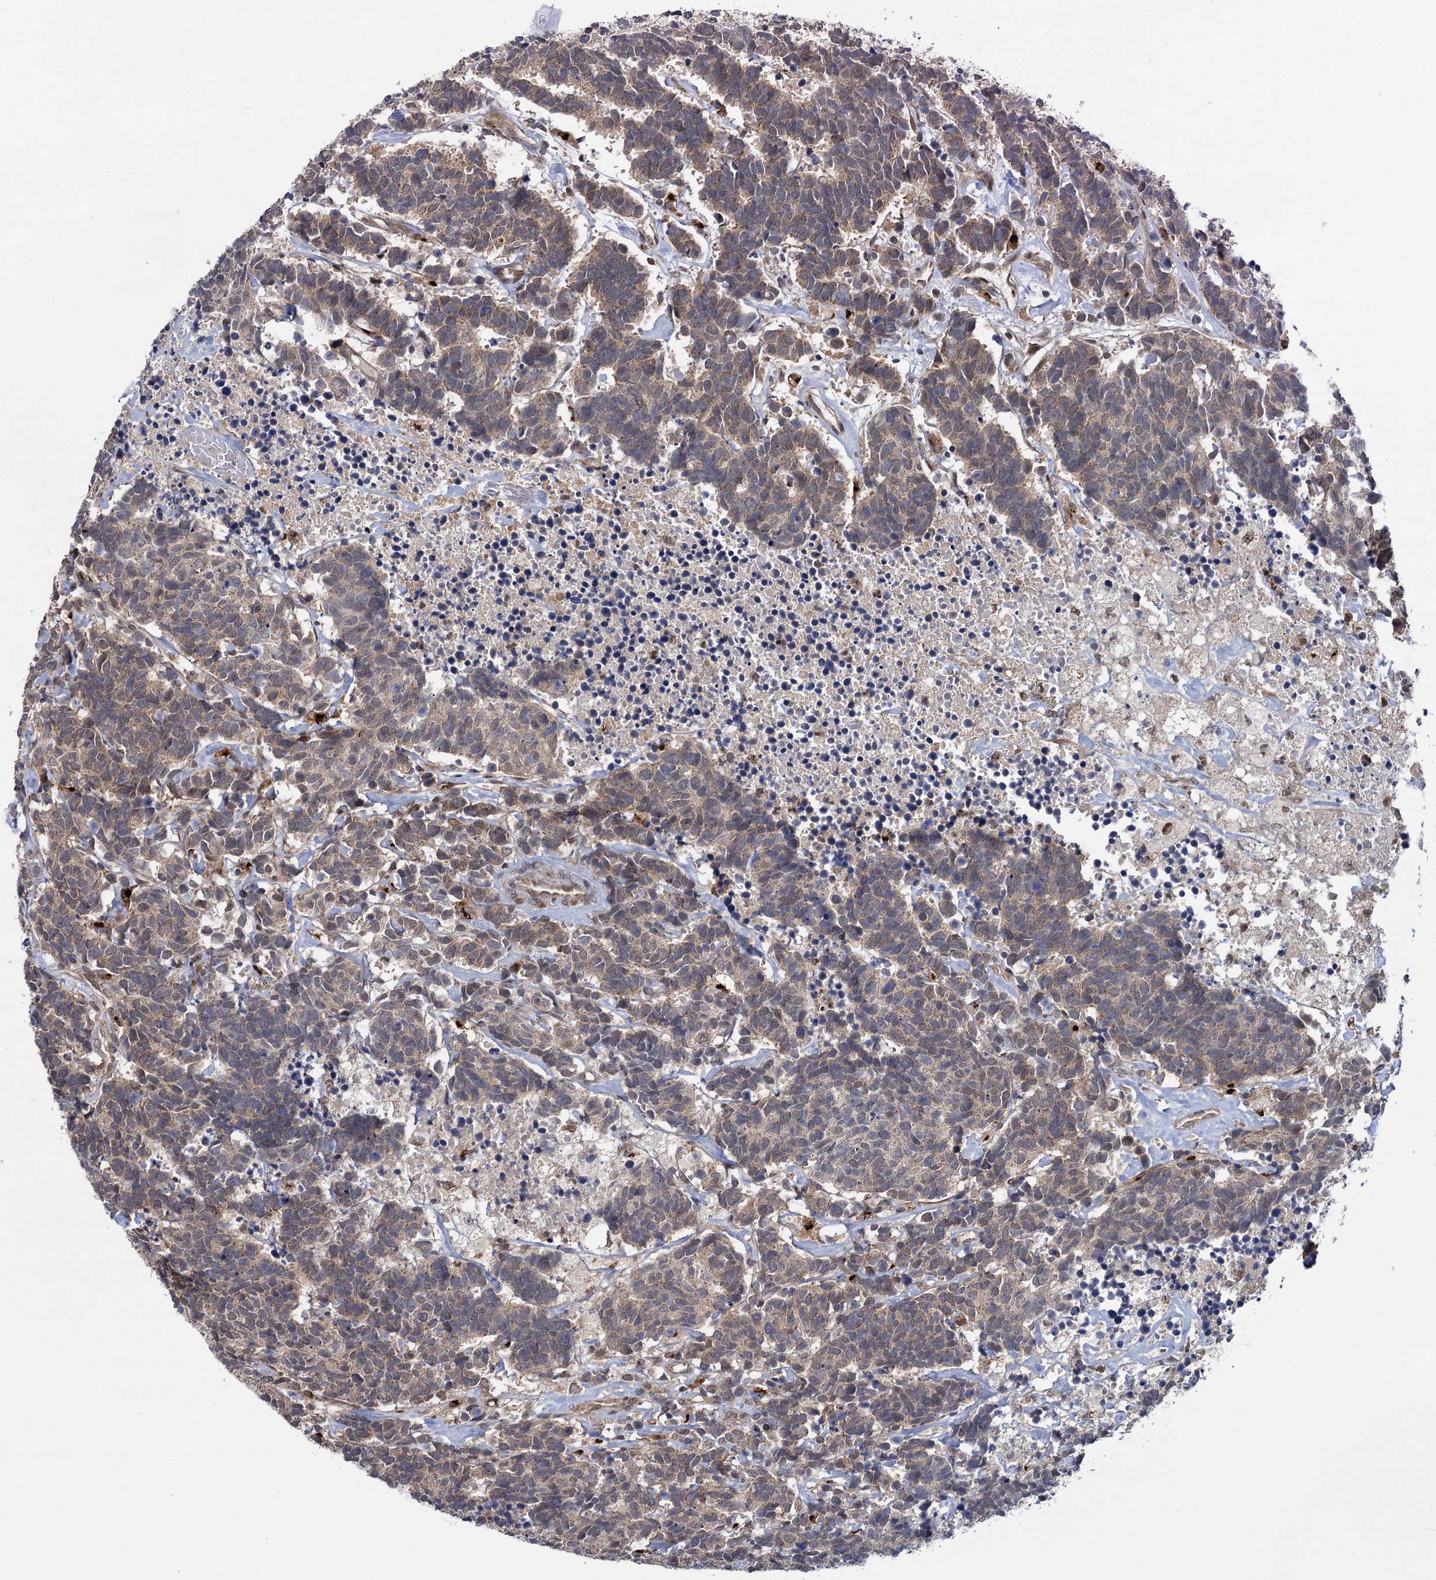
{"staining": {"intensity": "weak", "quantity": "25%-75%", "location": "cytoplasmic/membranous"}, "tissue": "carcinoid", "cell_type": "Tumor cells", "image_type": "cancer", "snomed": [{"axis": "morphology", "description": "Carcinoma, NOS"}, {"axis": "morphology", "description": "Carcinoid, malignant, NOS"}, {"axis": "topography", "description": "Urinary bladder"}], "caption": "Weak cytoplasmic/membranous expression is appreciated in approximately 25%-75% of tumor cells in malignant carcinoid. (DAB (3,3'-diaminobenzidine) IHC, brown staining for protein, blue staining for nuclei).", "gene": "GAL3ST4", "patient": {"sex": "male", "age": 57}}